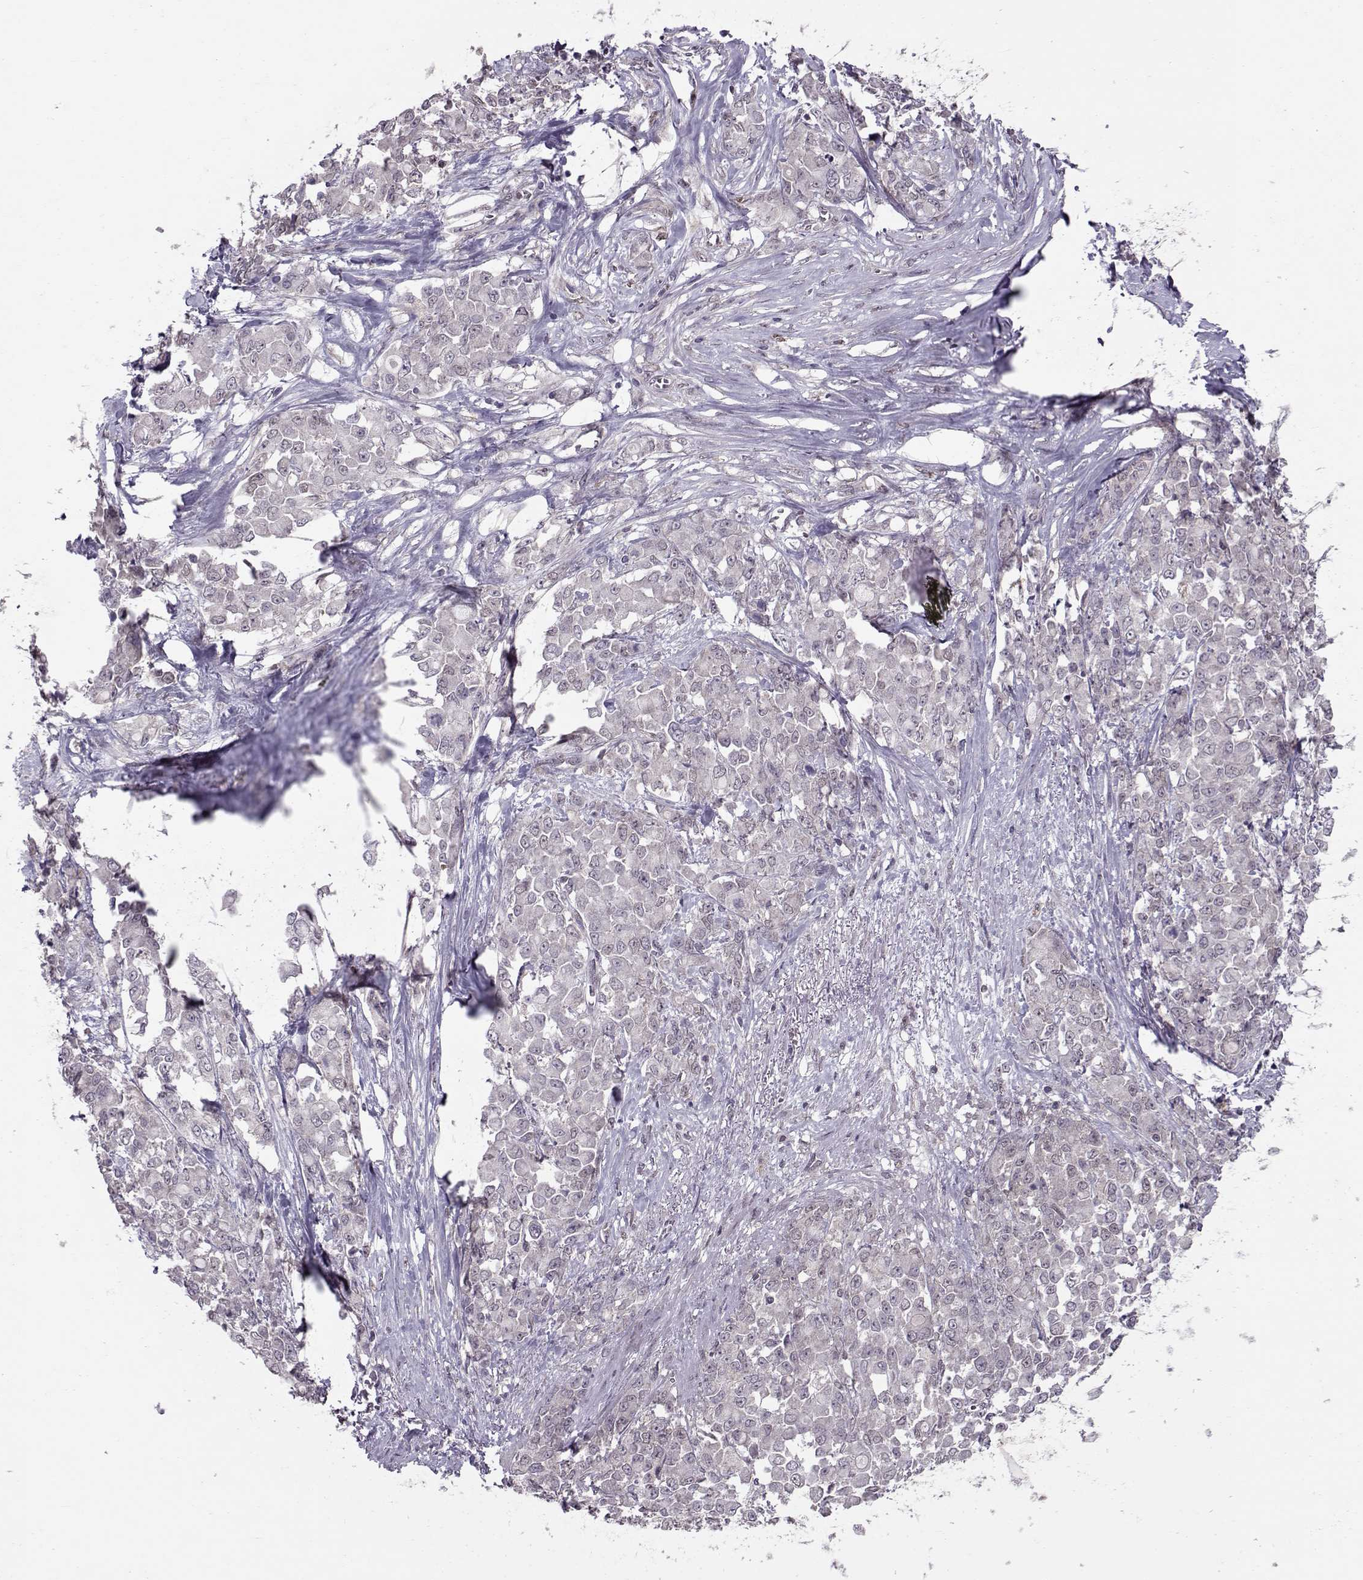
{"staining": {"intensity": "negative", "quantity": "none", "location": "none"}, "tissue": "stomach cancer", "cell_type": "Tumor cells", "image_type": "cancer", "snomed": [{"axis": "morphology", "description": "Adenocarcinoma, NOS"}, {"axis": "topography", "description": "Stomach"}], "caption": "This is an IHC micrograph of human stomach adenocarcinoma. There is no expression in tumor cells.", "gene": "CDK4", "patient": {"sex": "female", "age": 76}}